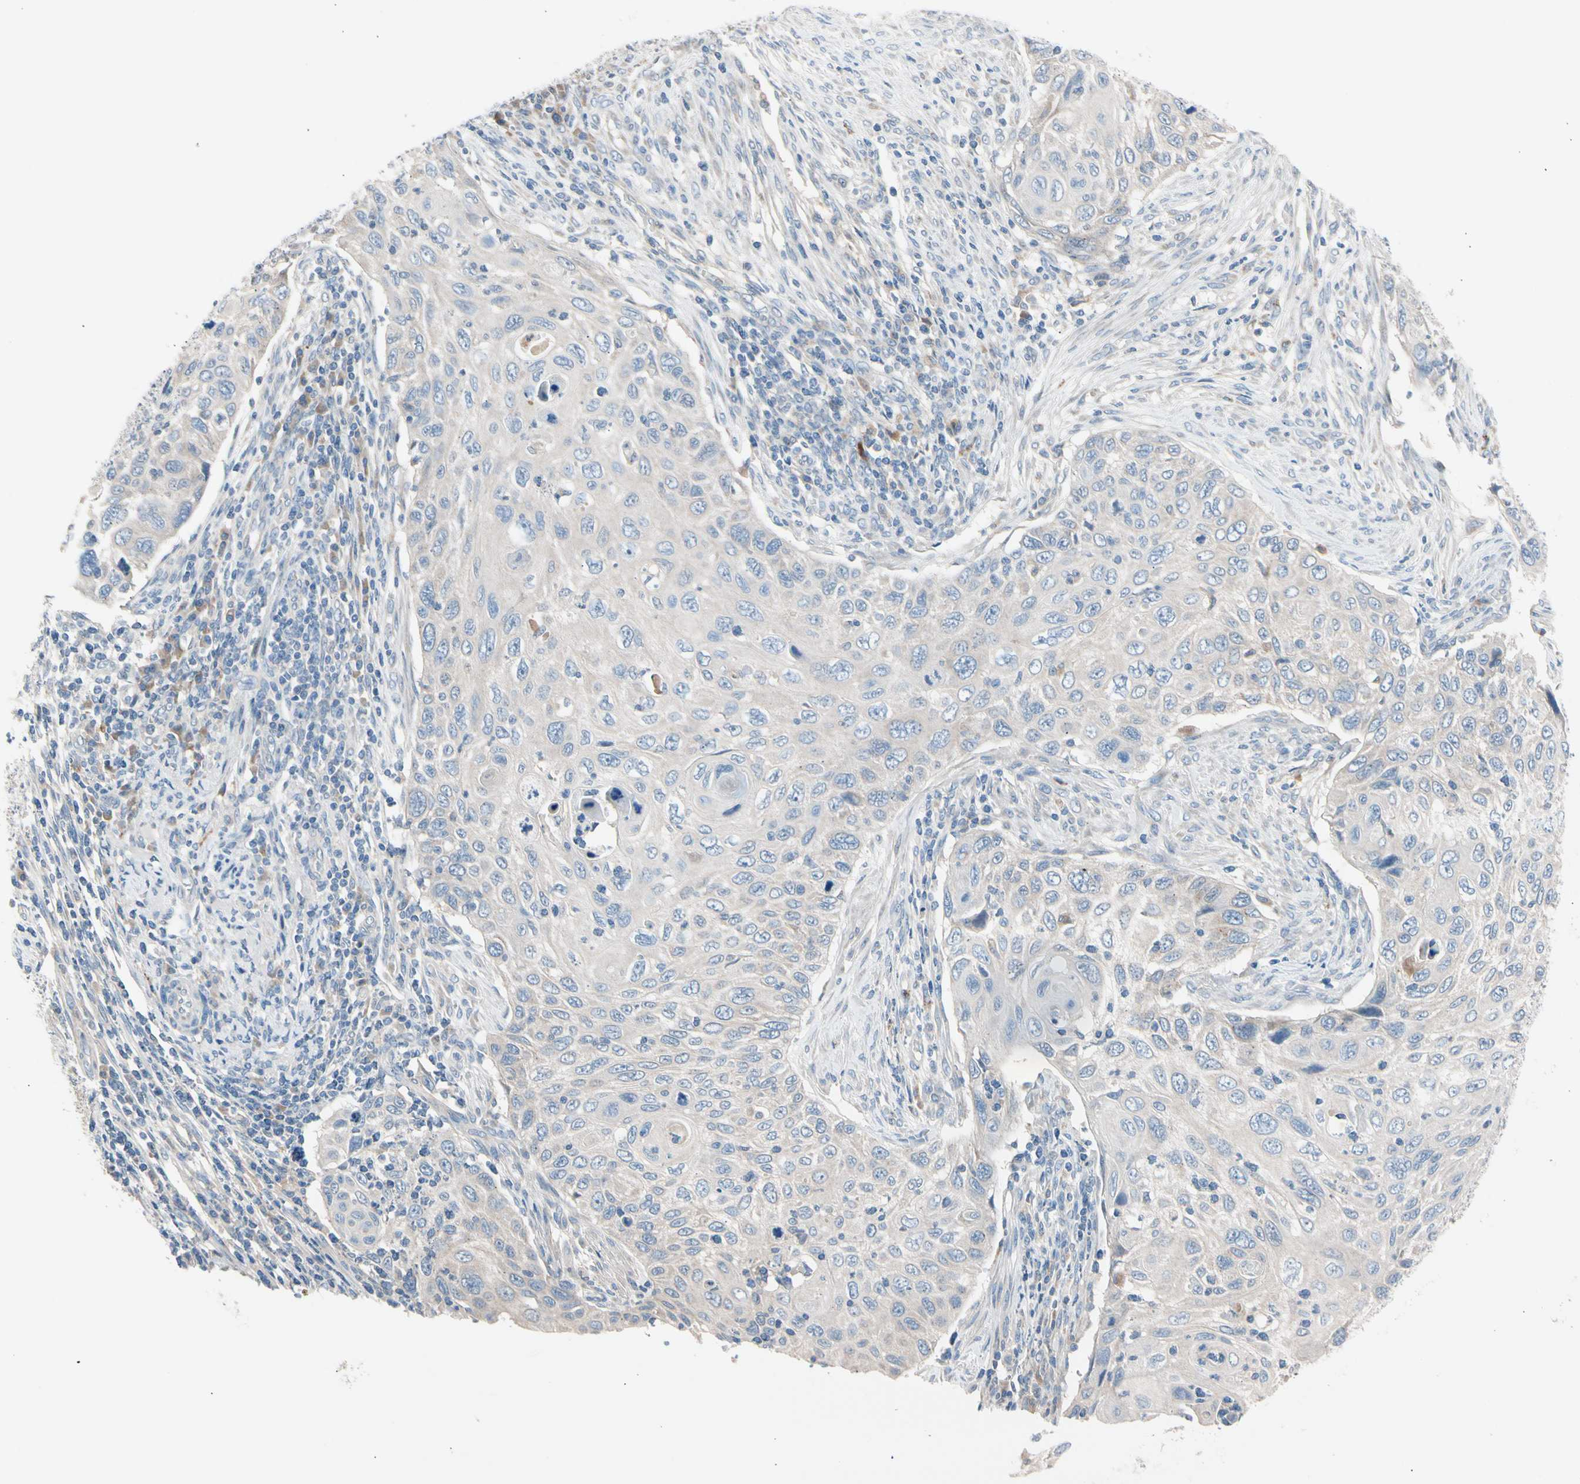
{"staining": {"intensity": "negative", "quantity": "none", "location": "none"}, "tissue": "cervical cancer", "cell_type": "Tumor cells", "image_type": "cancer", "snomed": [{"axis": "morphology", "description": "Squamous cell carcinoma, NOS"}, {"axis": "topography", "description": "Cervix"}], "caption": "Immunohistochemistry (IHC) histopathology image of human cervical squamous cell carcinoma stained for a protein (brown), which reveals no expression in tumor cells.", "gene": "CASQ1", "patient": {"sex": "female", "age": 70}}